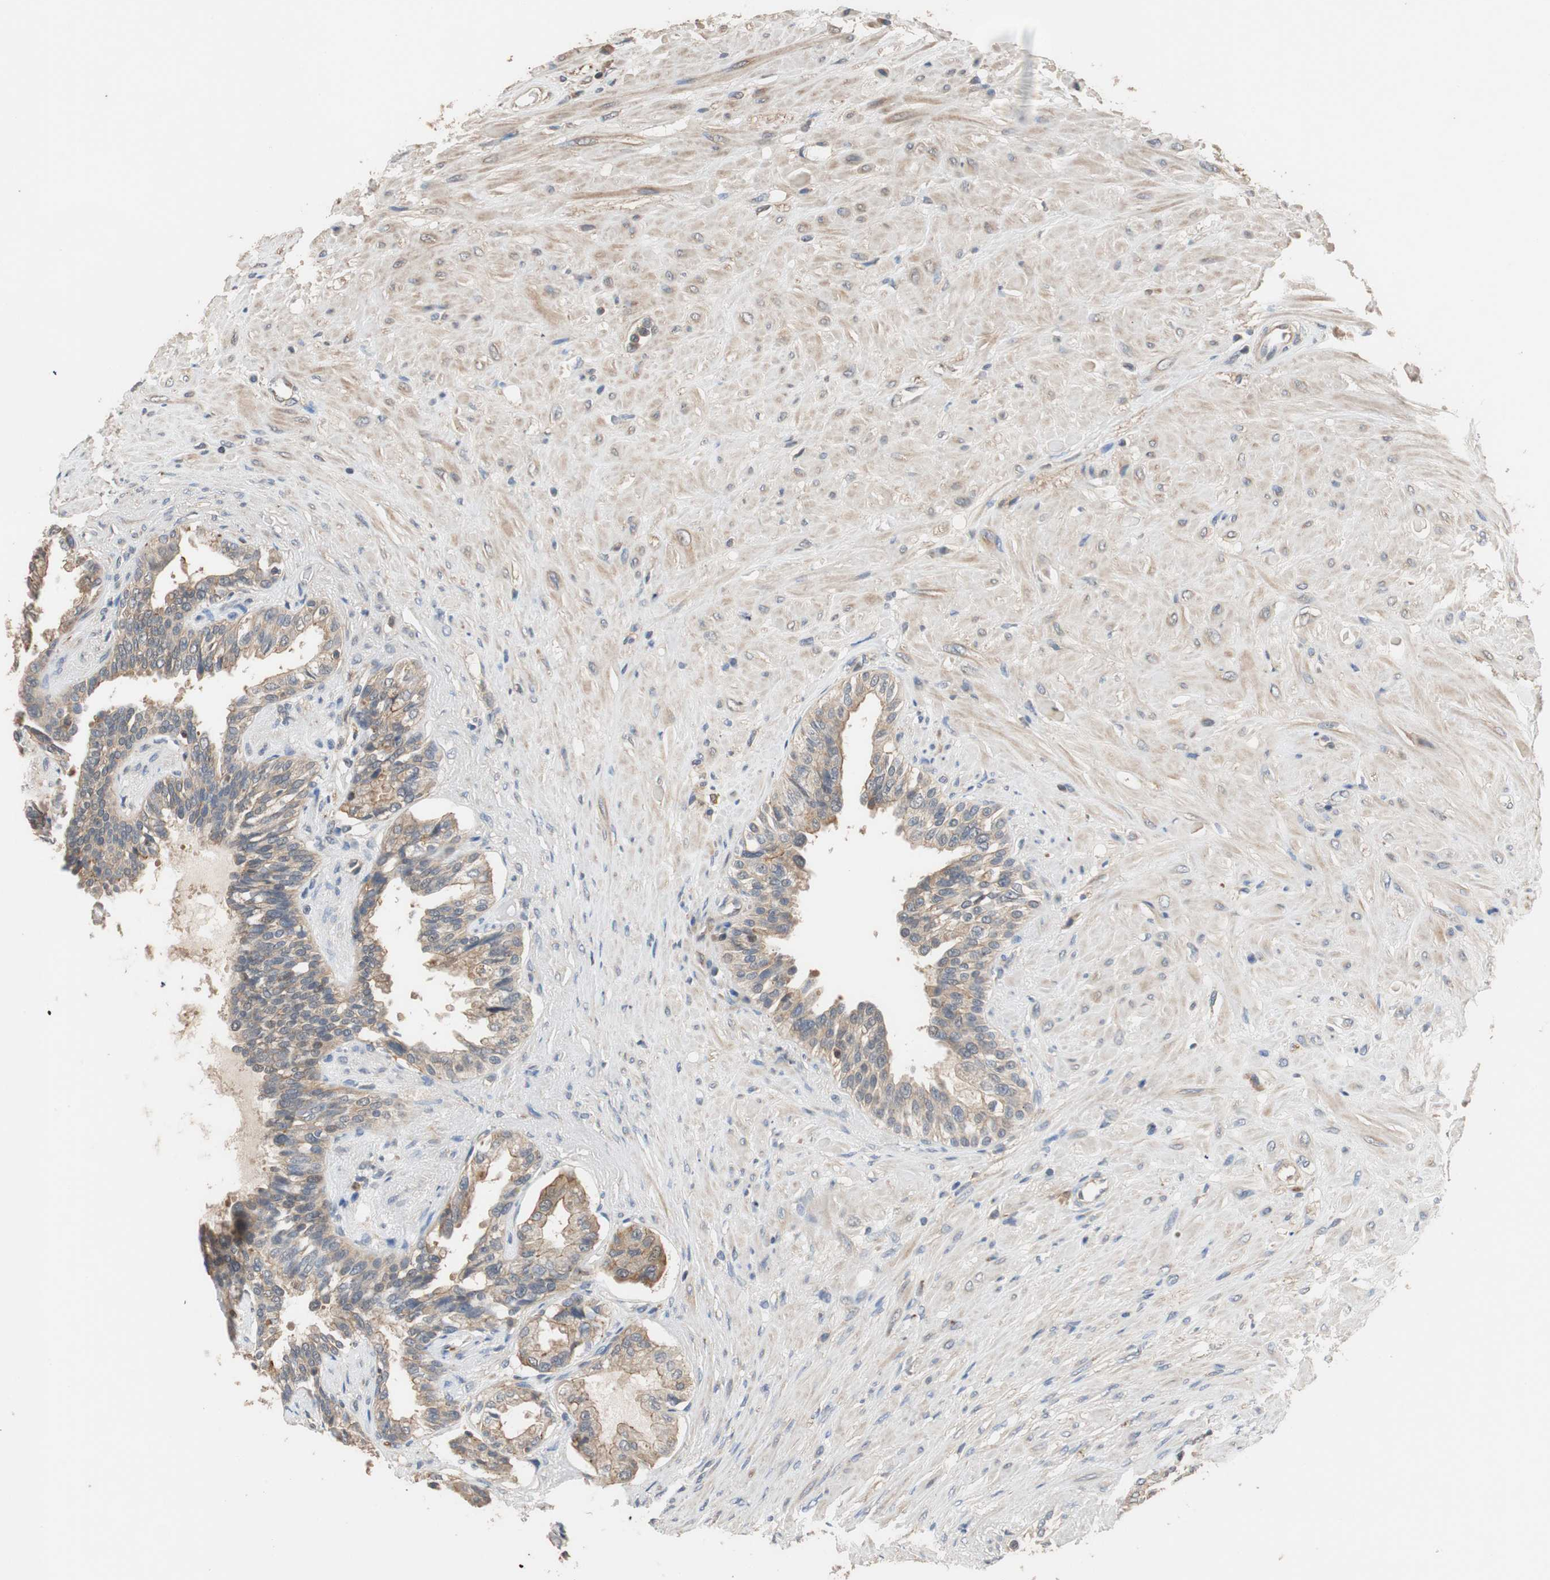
{"staining": {"intensity": "strong", "quantity": ">75%", "location": "cytoplasmic/membranous"}, "tissue": "seminal vesicle", "cell_type": "Glandular cells", "image_type": "normal", "snomed": [{"axis": "morphology", "description": "Normal tissue, NOS"}, {"axis": "topography", "description": "Seminal veicle"}], "caption": "DAB (3,3'-diaminobenzidine) immunohistochemical staining of benign seminal vesicle reveals strong cytoplasmic/membranous protein positivity in approximately >75% of glandular cells.", "gene": "MAP4K2", "patient": {"sex": "male", "age": 61}}